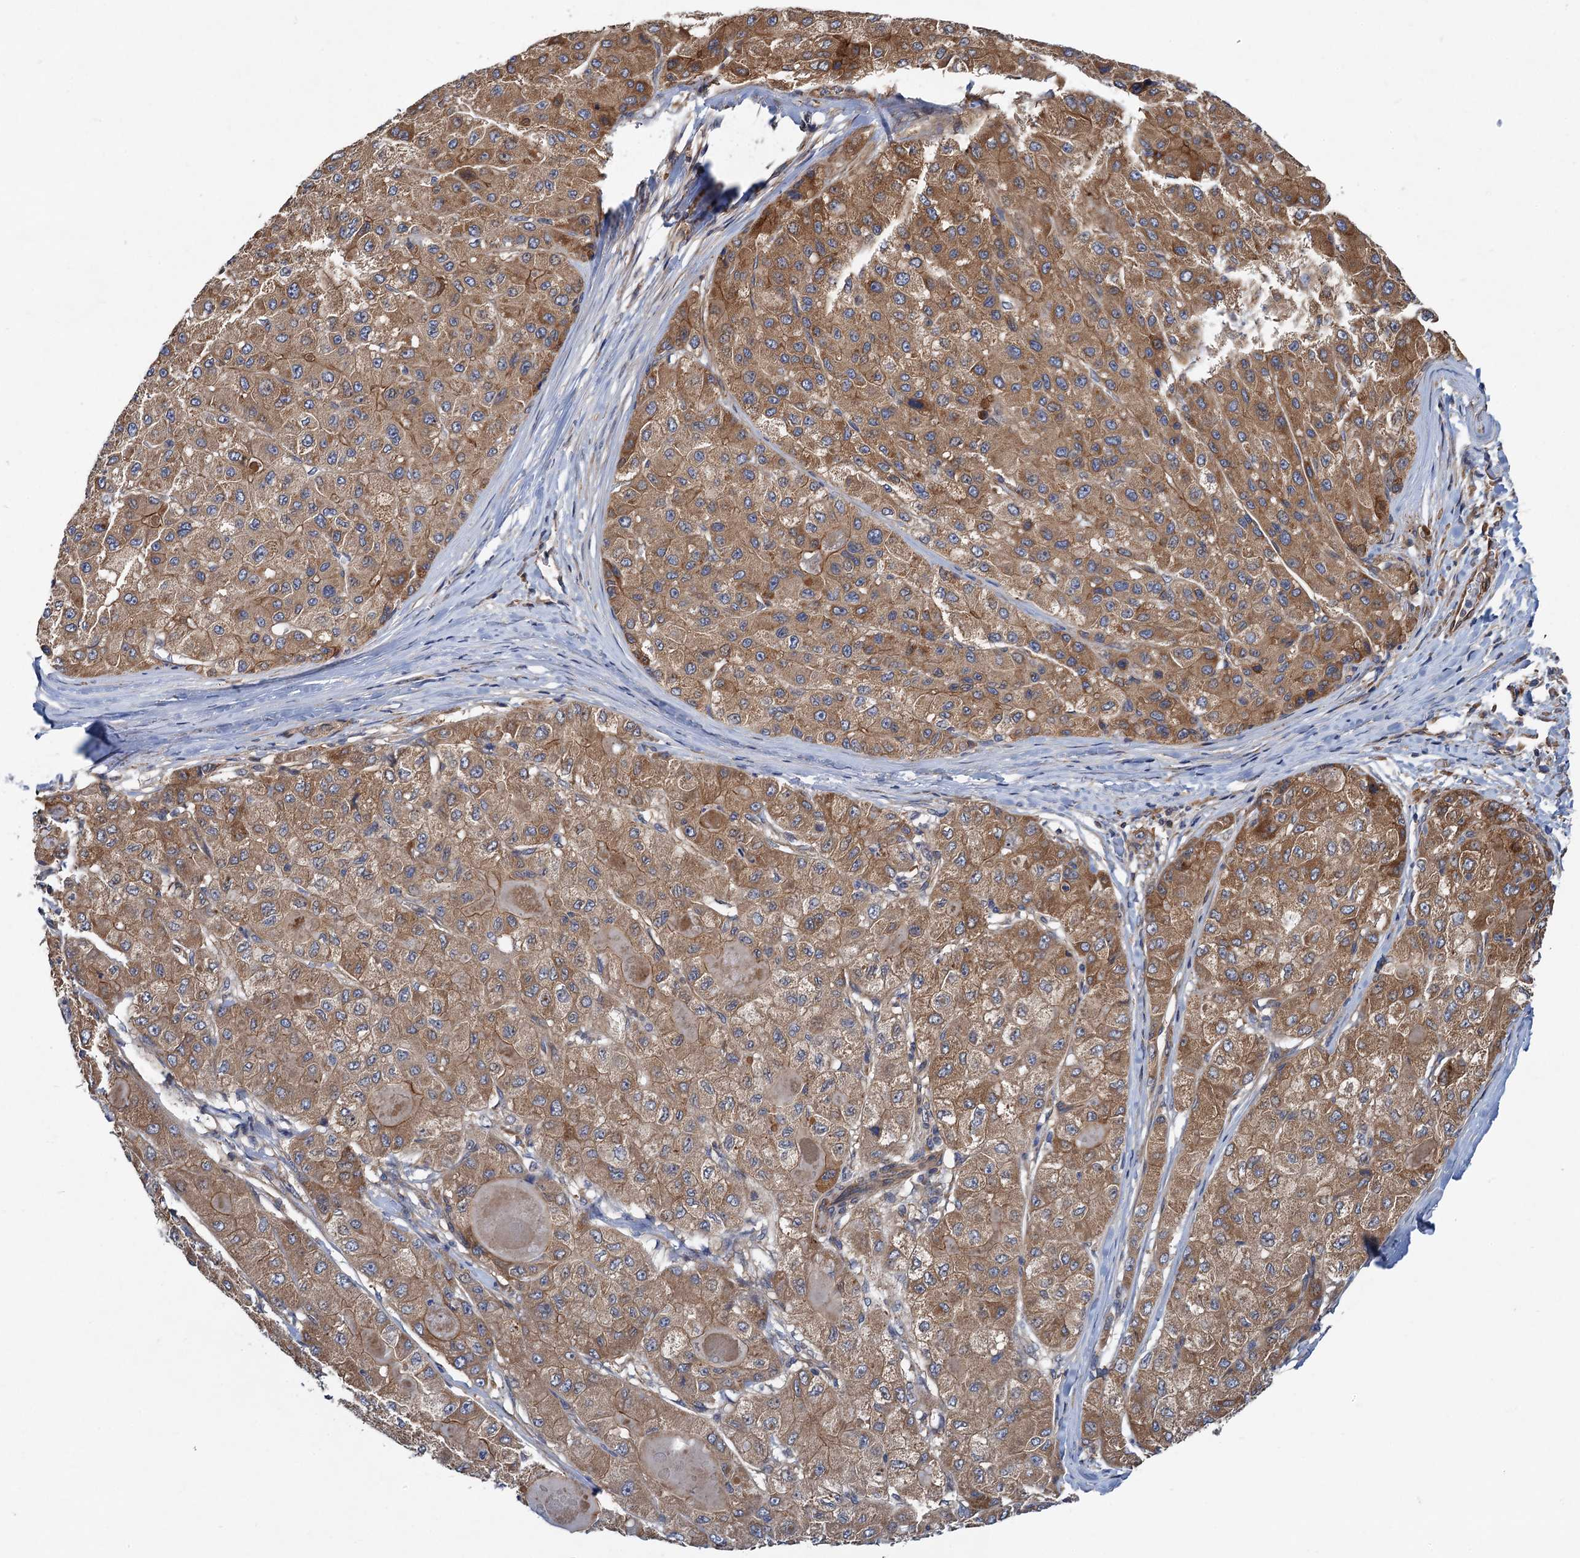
{"staining": {"intensity": "moderate", "quantity": ">75%", "location": "cytoplasmic/membranous"}, "tissue": "liver cancer", "cell_type": "Tumor cells", "image_type": "cancer", "snomed": [{"axis": "morphology", "description": "Carcinoma, Hepatocellular, NOS"}, {"axis": "topography", "description": "Liver"}], "caption": "An image of liver hepatocellular carcinoma stained for a protein reveals moderate cytoplasmic/membranous brown staining in tumor cells.", "gene": "PJA2", "patient": {"sex": "male", "age": 80}}